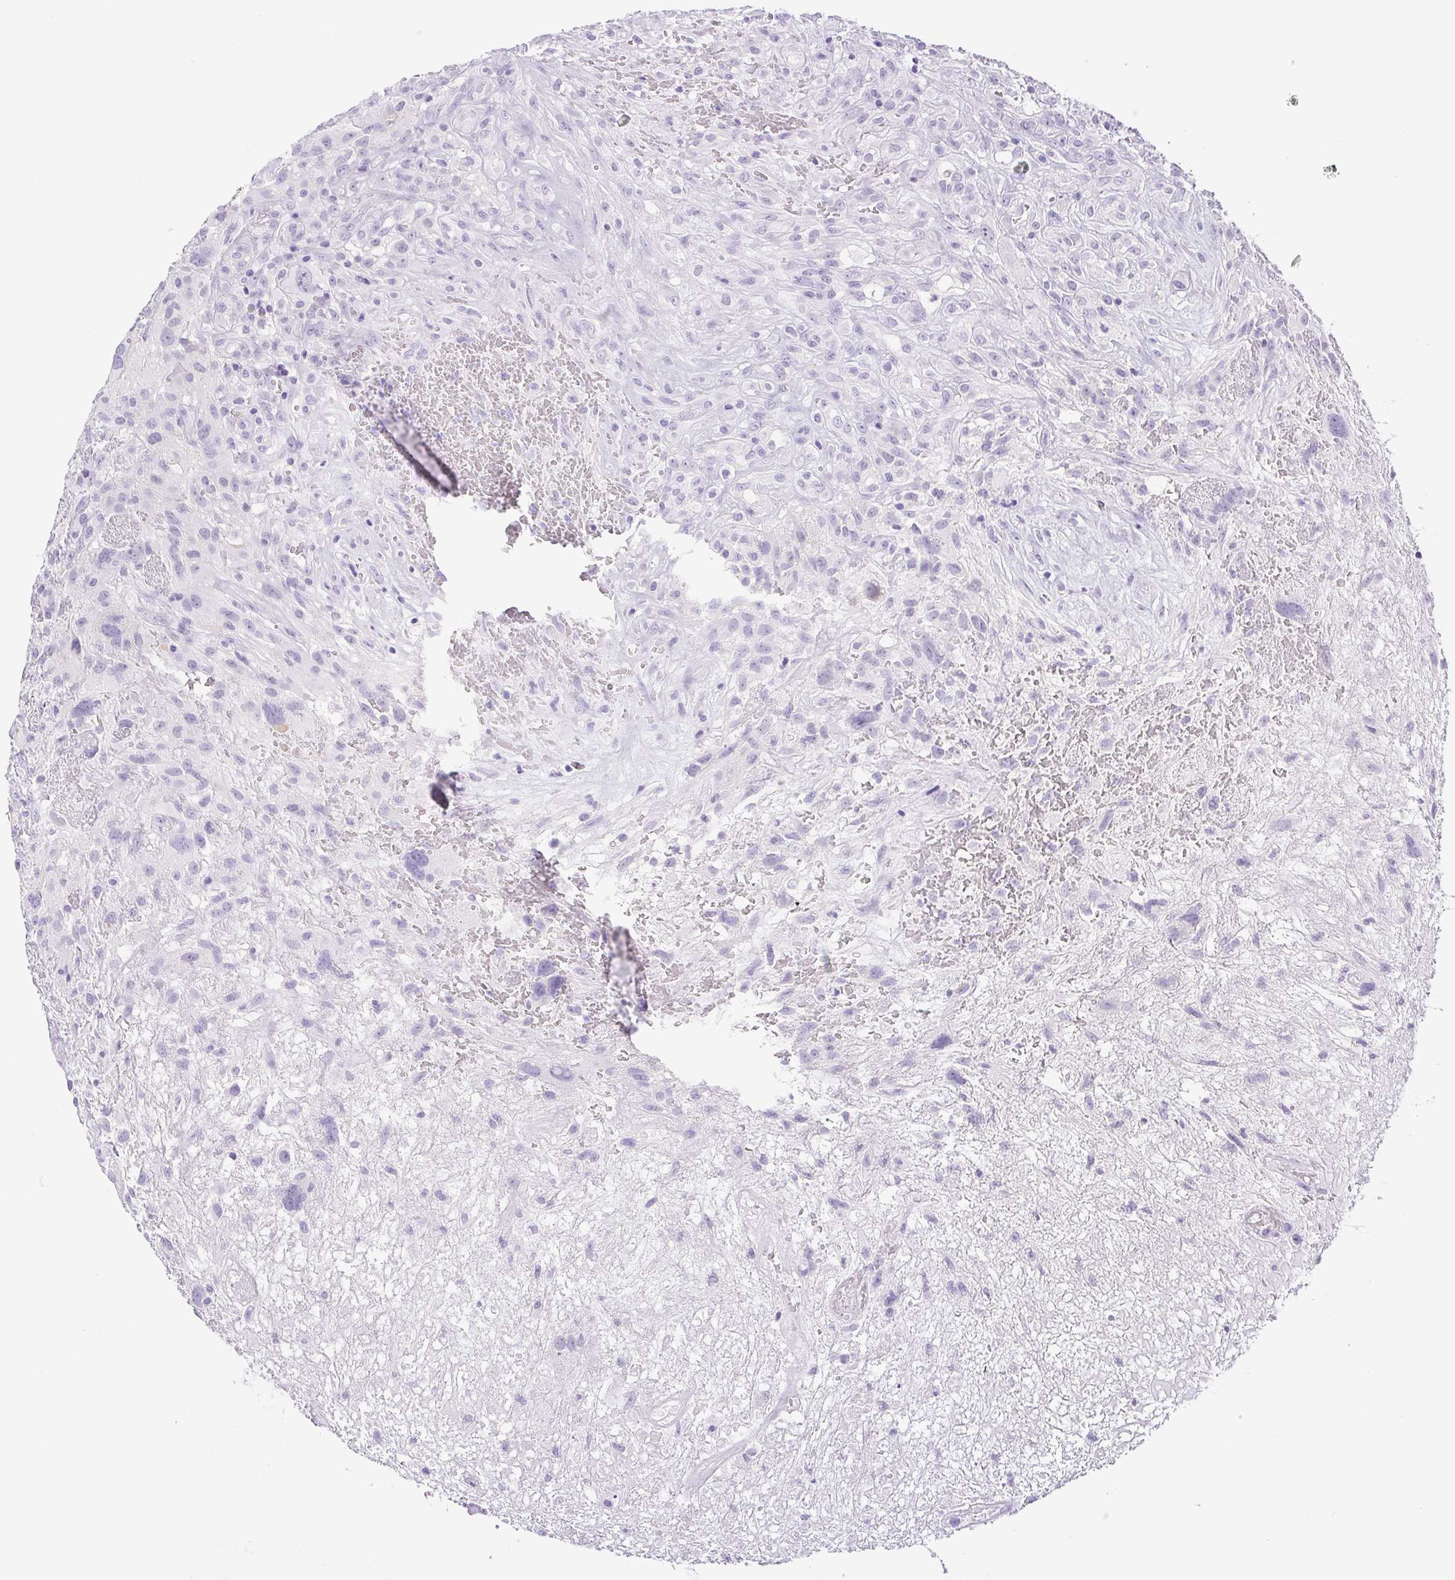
{"staining": {"intensity": "negative", "quantity": "none", "location": "none"}, "tissue": "glioma", "cell_type": "Tumor cells", "image_type": "cancer", "snomed": [{"axis": "morphology", "description": "Glioma, malignant, High grade"}, {"axis": "topography", "description": "Brain"}], "caption": "Immunohistochemistry (IHC) histopathology image of neoplastic tissue: malignant glioma (high-grade) stained with DAB (3,3'-diaminobenzidine) displays no significant protein expression in tumor cells.", "gene": "PAPPA2", "patient": {"sex": "male", "age": 46}}